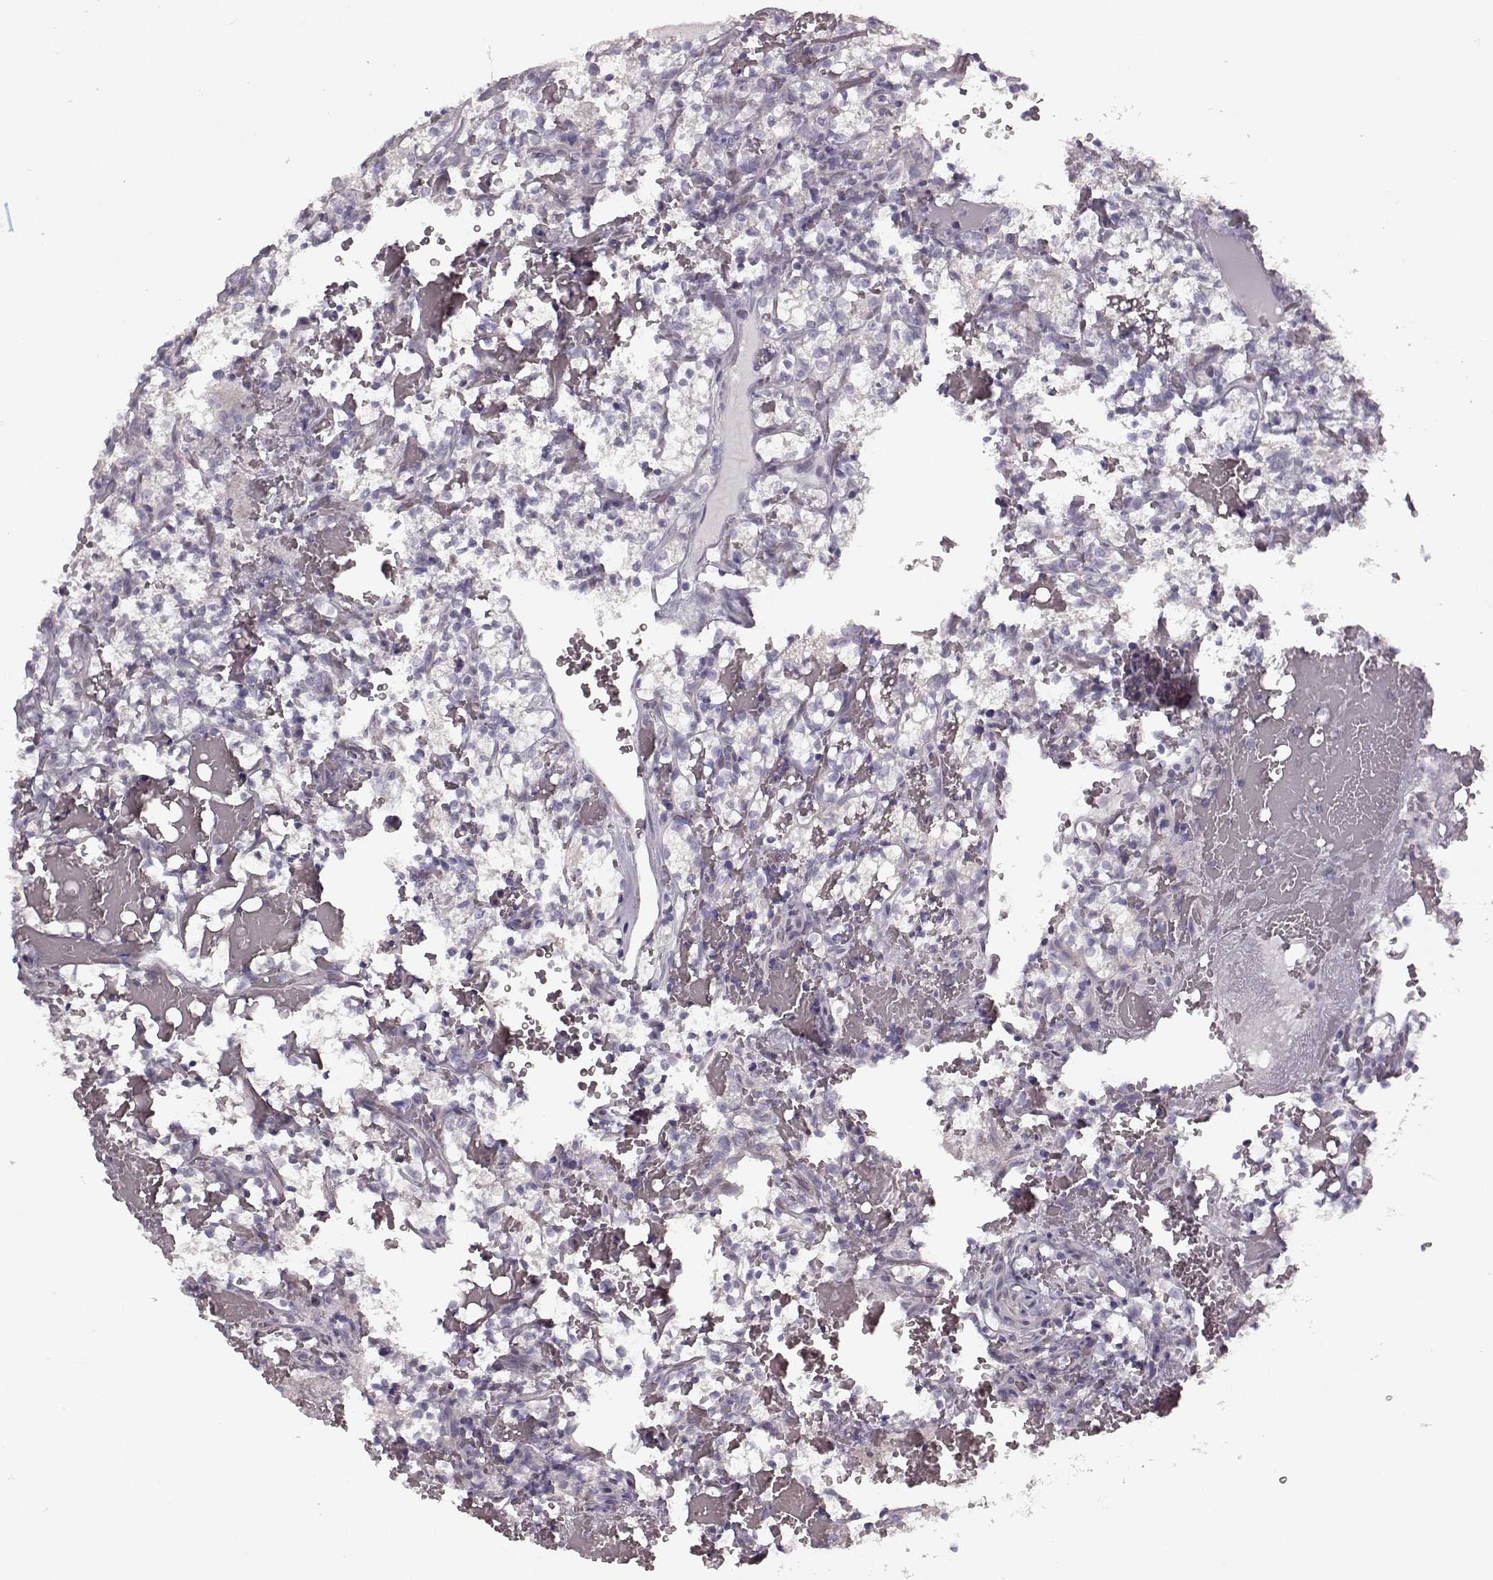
{"staining": {"intensity": "negative", "quantity": "none", "location": "none"}, "tissue": "renal cancer", "cell_type": "Tumor cells", "image_type": "cancer", "snomed": [{"axis": "morphology", "description": "Adenocarcinoma, NOS"}, {"axis": "topography", "description": "Kidney"}], "caption": "This photomicrograph is of adenocarcinoma (renal) stained with immunohistochemistry (IHC) to label a protein in brown with the nuclei are counter-stained blue. There is no positivity in tumor cells.", "gene": "MAP6D1", "patient": {"sex": "female", "age": 69}}